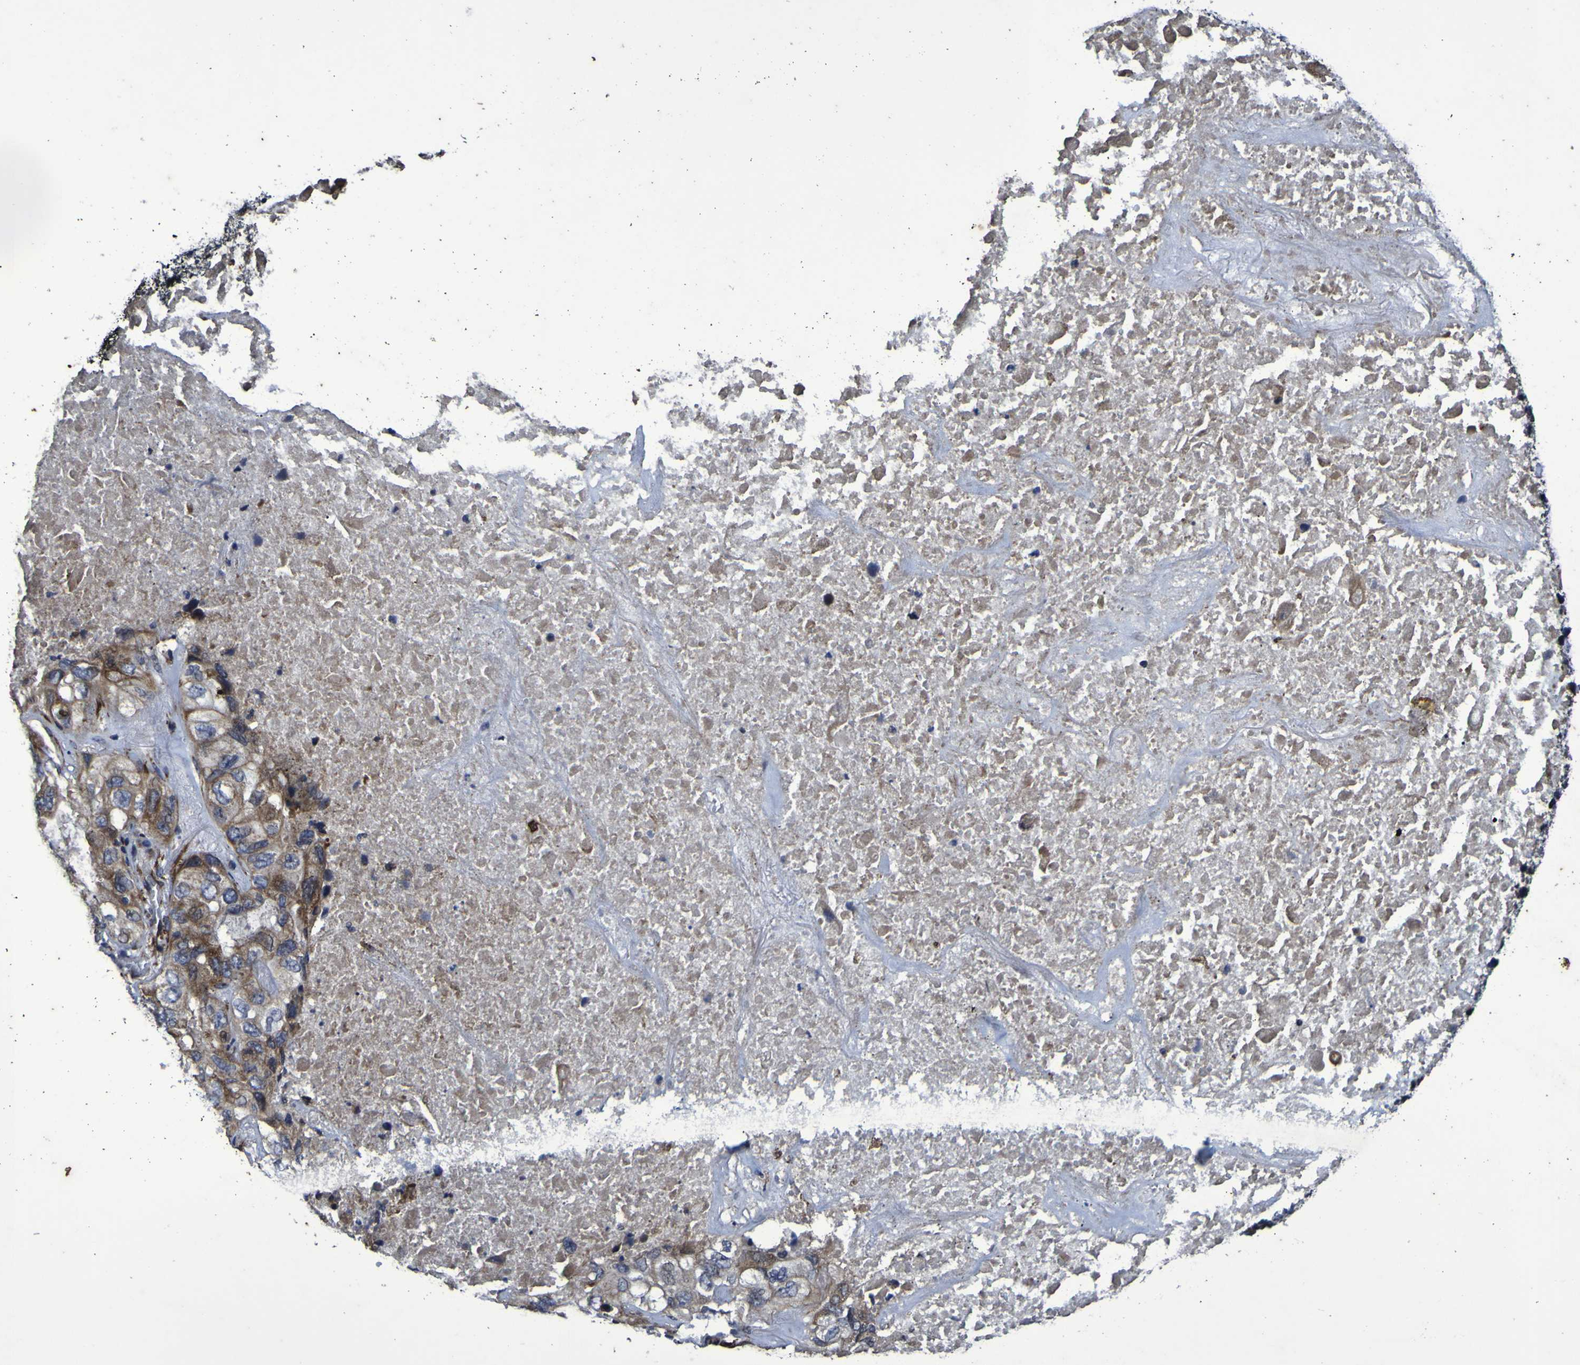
{"staining": {"intensity": "moderate", "quantity": ">75%", "location": "cytoplasmic/membranous"}, "tissue": "lung cancer", "cell_type": "Tumor cells", "image_type": "cancer", "snomed": [{"axis": "morphology", "description": "Squamous cell carcinoma, NOS"}, {"axis": "topography", "description": "Lung"}], "caption": "Lung cancer stained for a protein shows moderate cytoplasmic/membranous positivity in tumor cells.", "gene": "P3H1", "patient": {"sex": "female", "age": 73}}